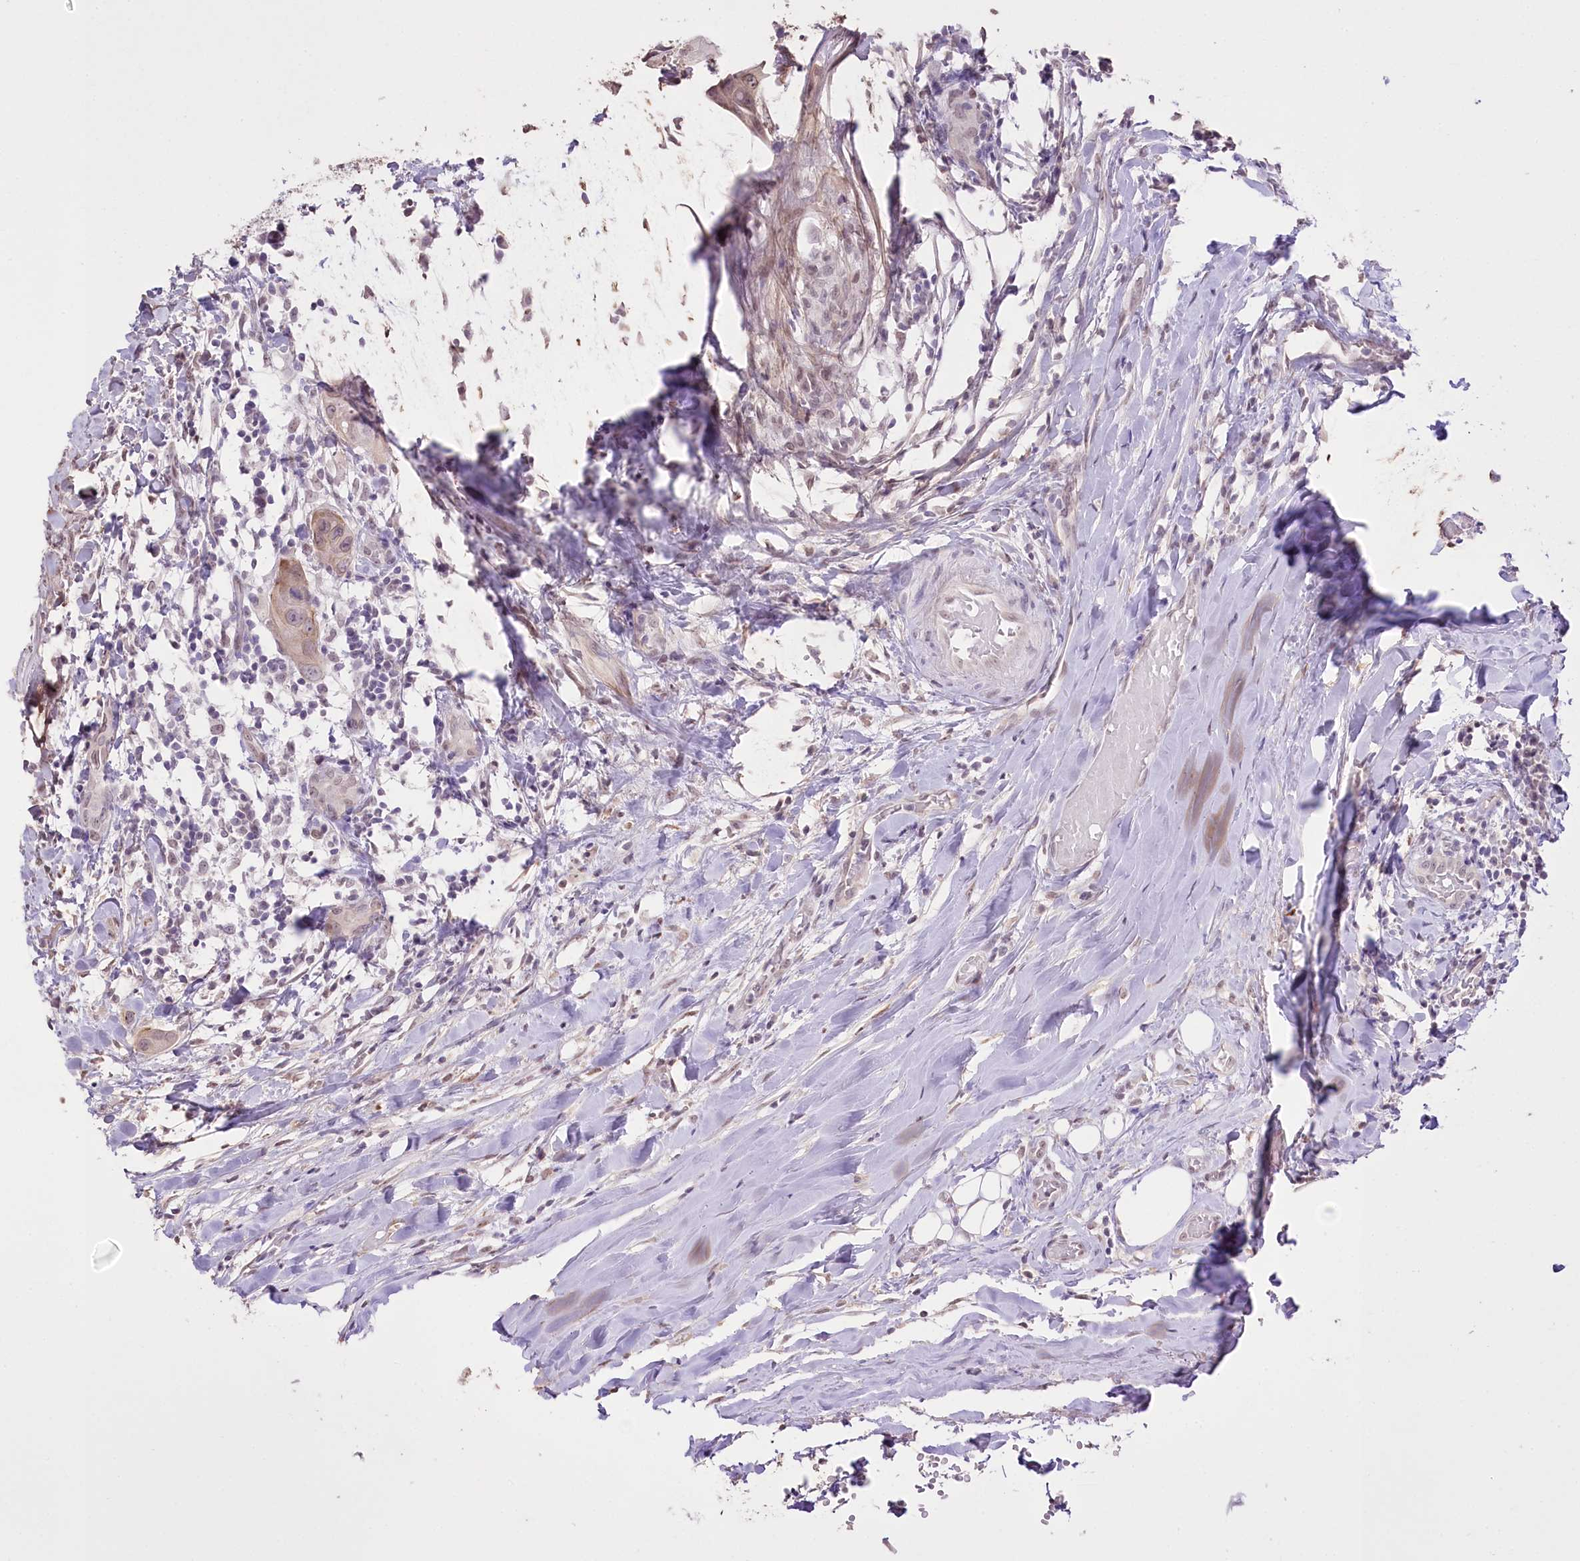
{"staining": {"intensity": "negative", "quantity": "none", "location": "none"}, "tissue": "head and neck cancer", "cell_type": "Tumor cells", "image_type": "cancer", "snomed": [{"axis": "morphology", "description": "Adenocarcinoma, NOS"}, {"axis": "morphology", "description": "Adenocarcinoma, metastatic, NOS"}, {"axis": "topography", "description": "Head-Neck"}], "caption": "There is no significant expression in tumor cells of head and neck adenocarcinoma.", "gene": "SLC39A10", "patient": {"sex": "male", "age": 75}}